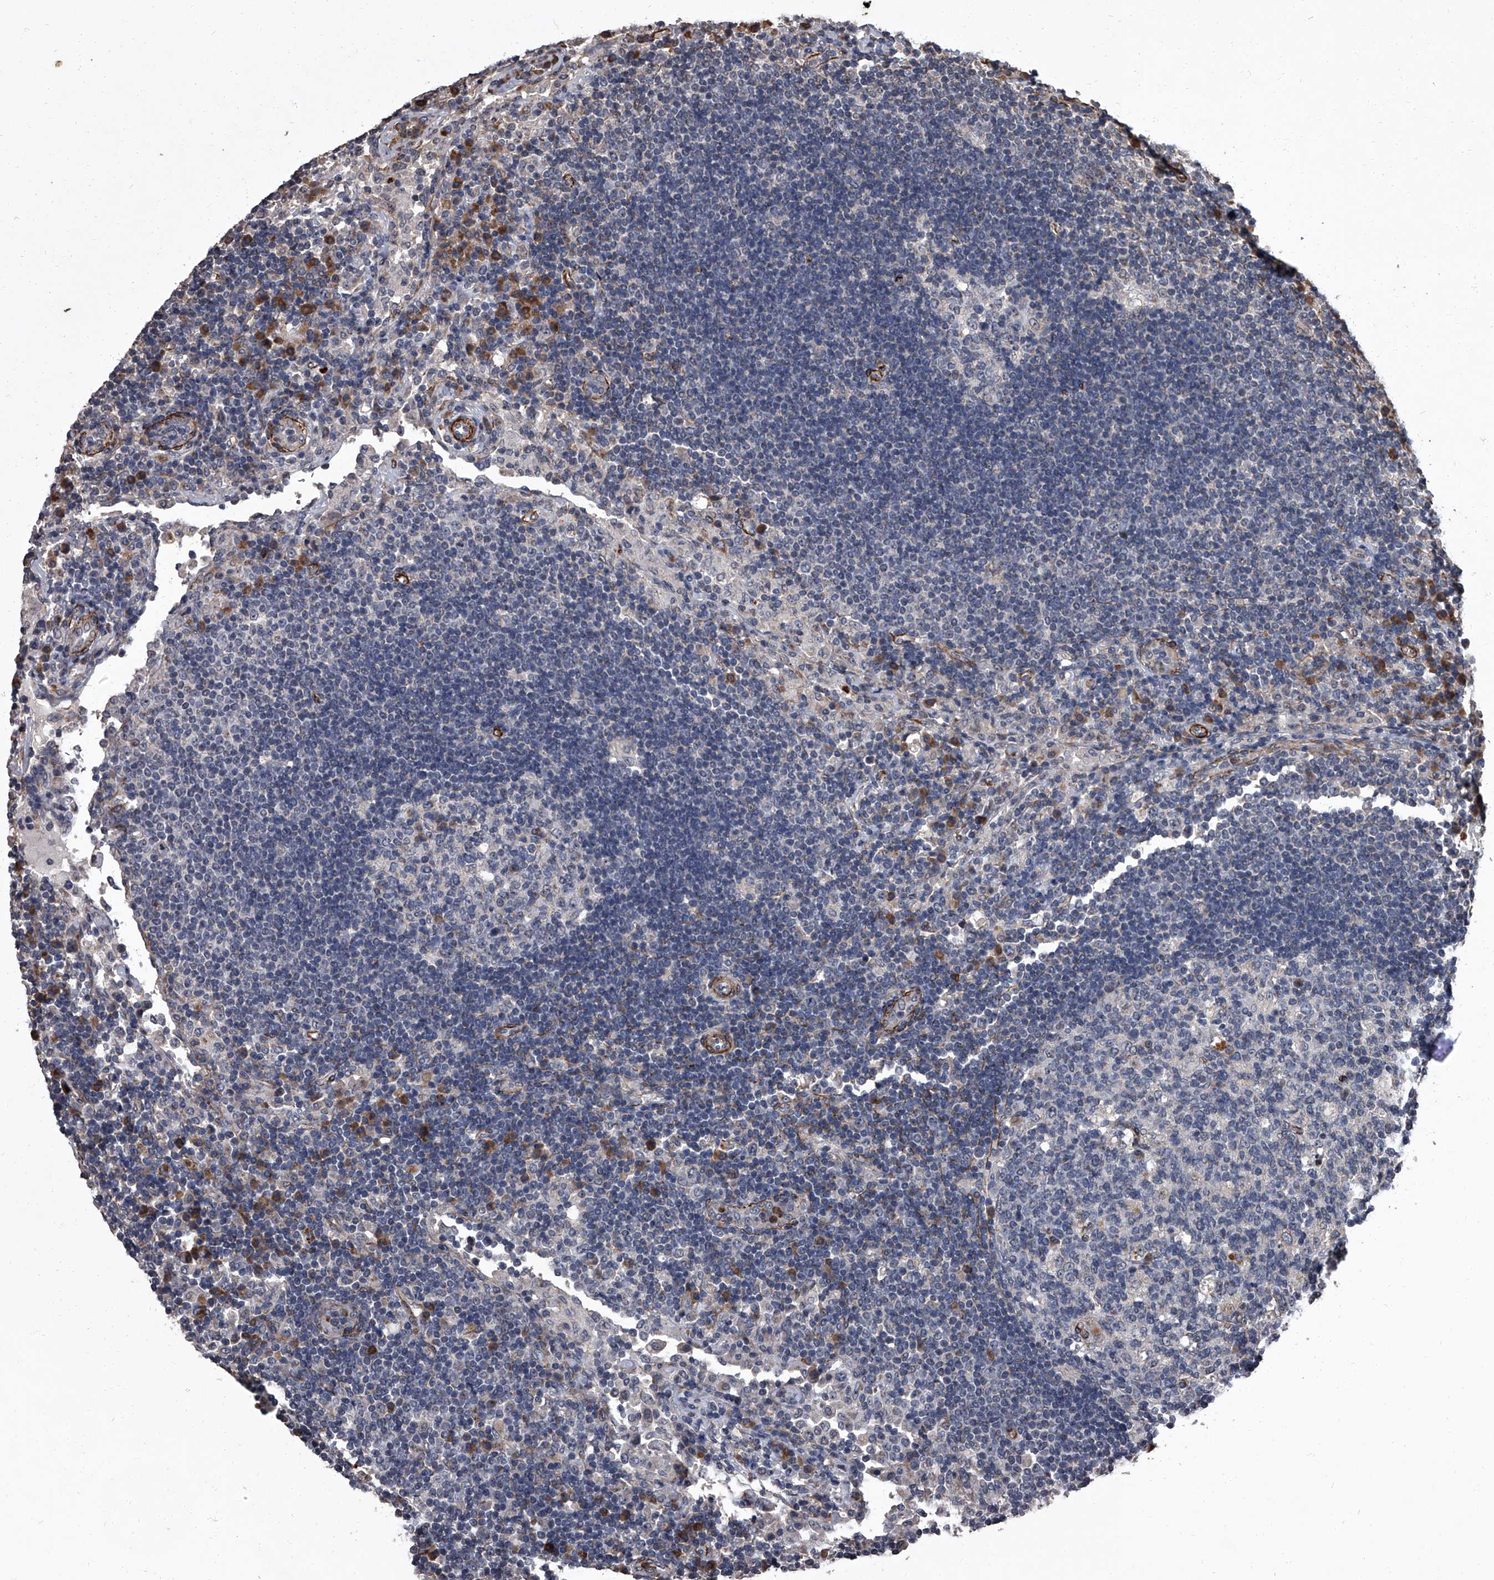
{"staining": {"intensity": "negative", "quantity": "none", "location": "none"}, "tissue": "lymph node", "cell_type": "Germinal center cells", "image_type": "normal", "snomed": [{"axis": "morphology", "description": "Normal tissue, NOS"}, {"axis": "topography", "description": "Lymph node"}], "caption": "DAB immunohistochemical staining of normal human lymph node displays no significant expression in germinal center cells.", "gene": "SIRT4", "patient": {"sex": "female", "age": 53}}